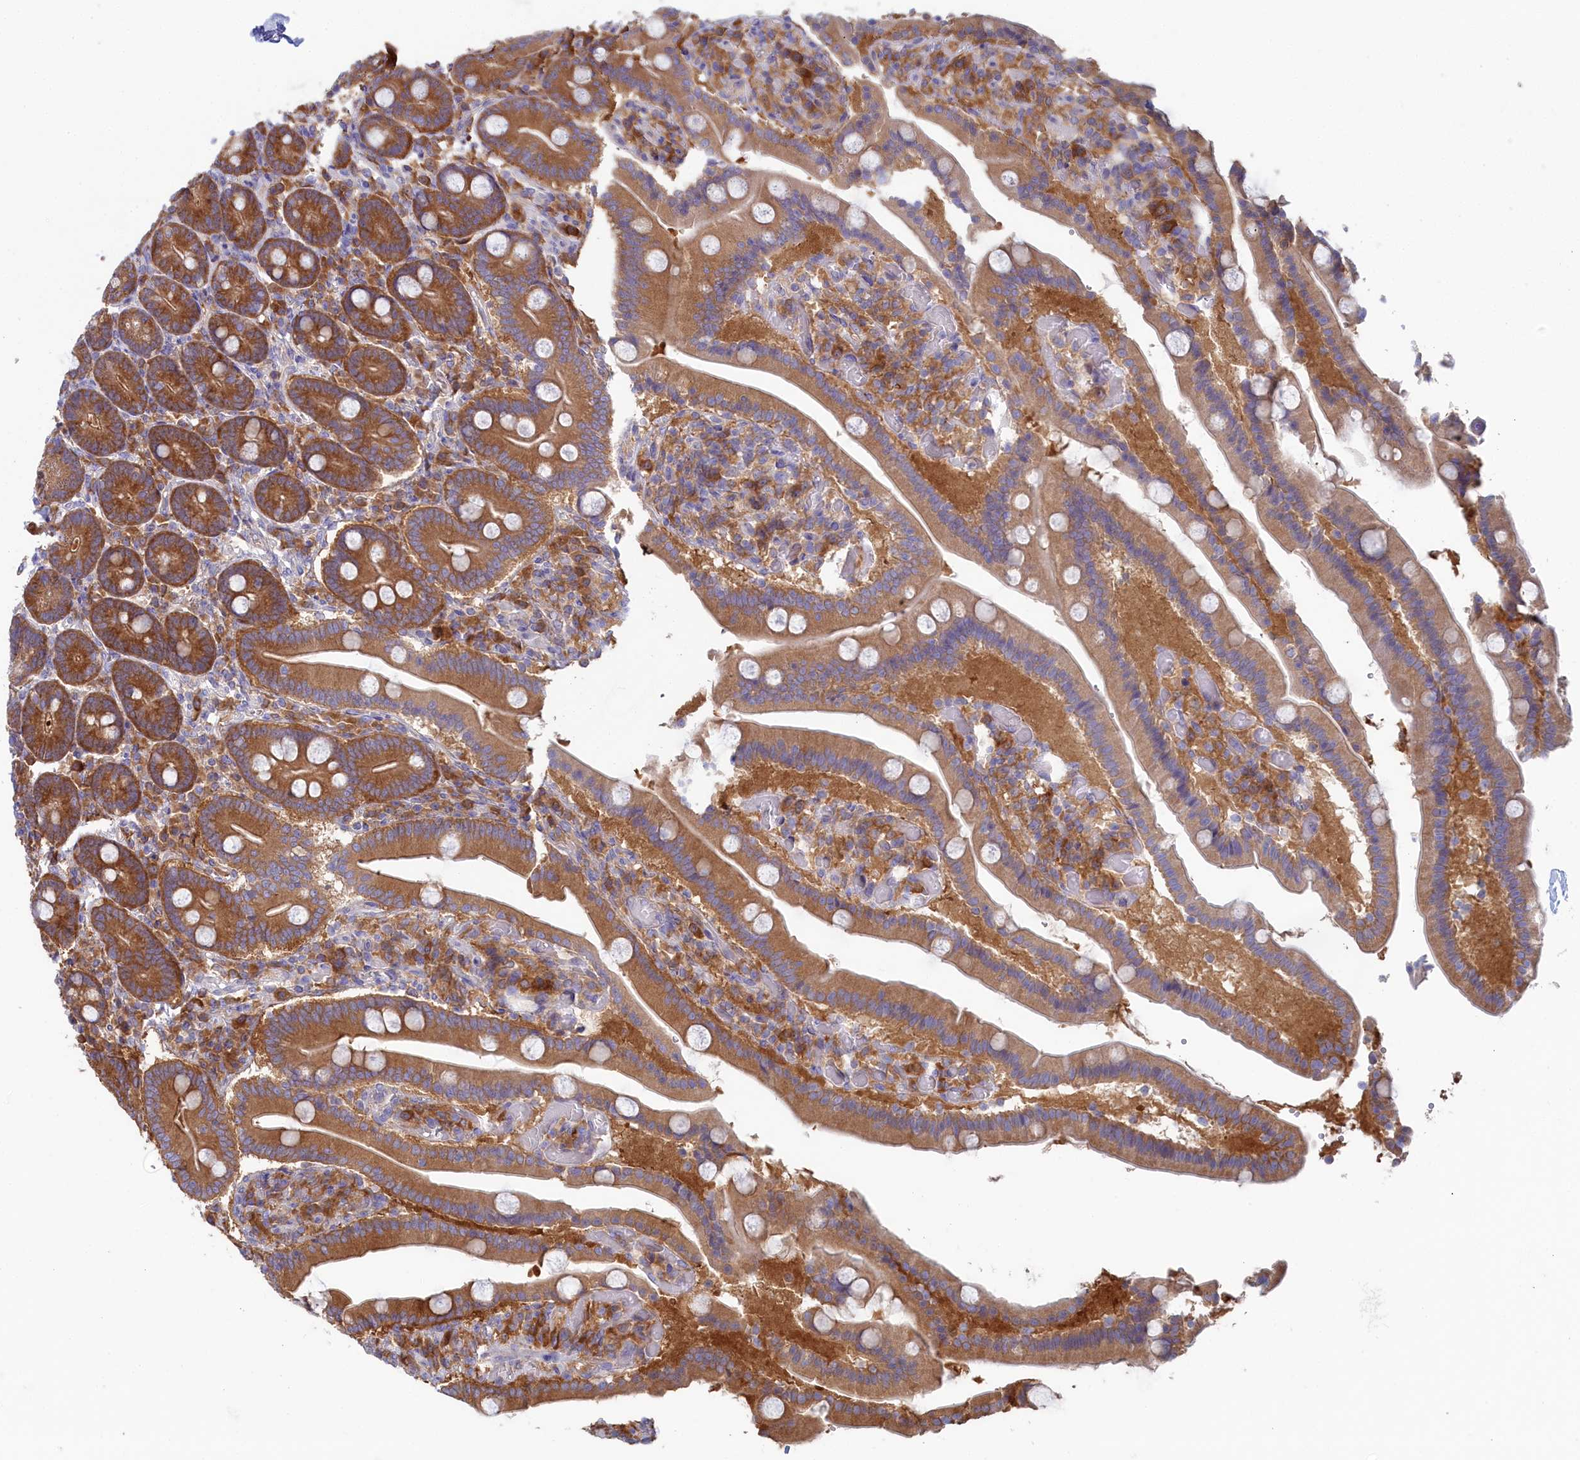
{"staining": {"intensity": "moderate", "quantity": ">75%", "location": "cytoplasmic/membranous"}, "tissue": "duodenum", "cell_type": "Glandular cells", "image_type": "normal", "snomed": [{"axis": "morphology", "description": "Normal tissue, NOS"}, {"axis": "topography", "description": "Duodenum"}], "caption": "Benign duodenum exhibits moderate cytoplasmic/membranous expression in about >75% of glandular cells, visualized by immunohistochemistry.", "gene": "SYNDIG1L", "patient": {"sex": "female", "age": 62}}